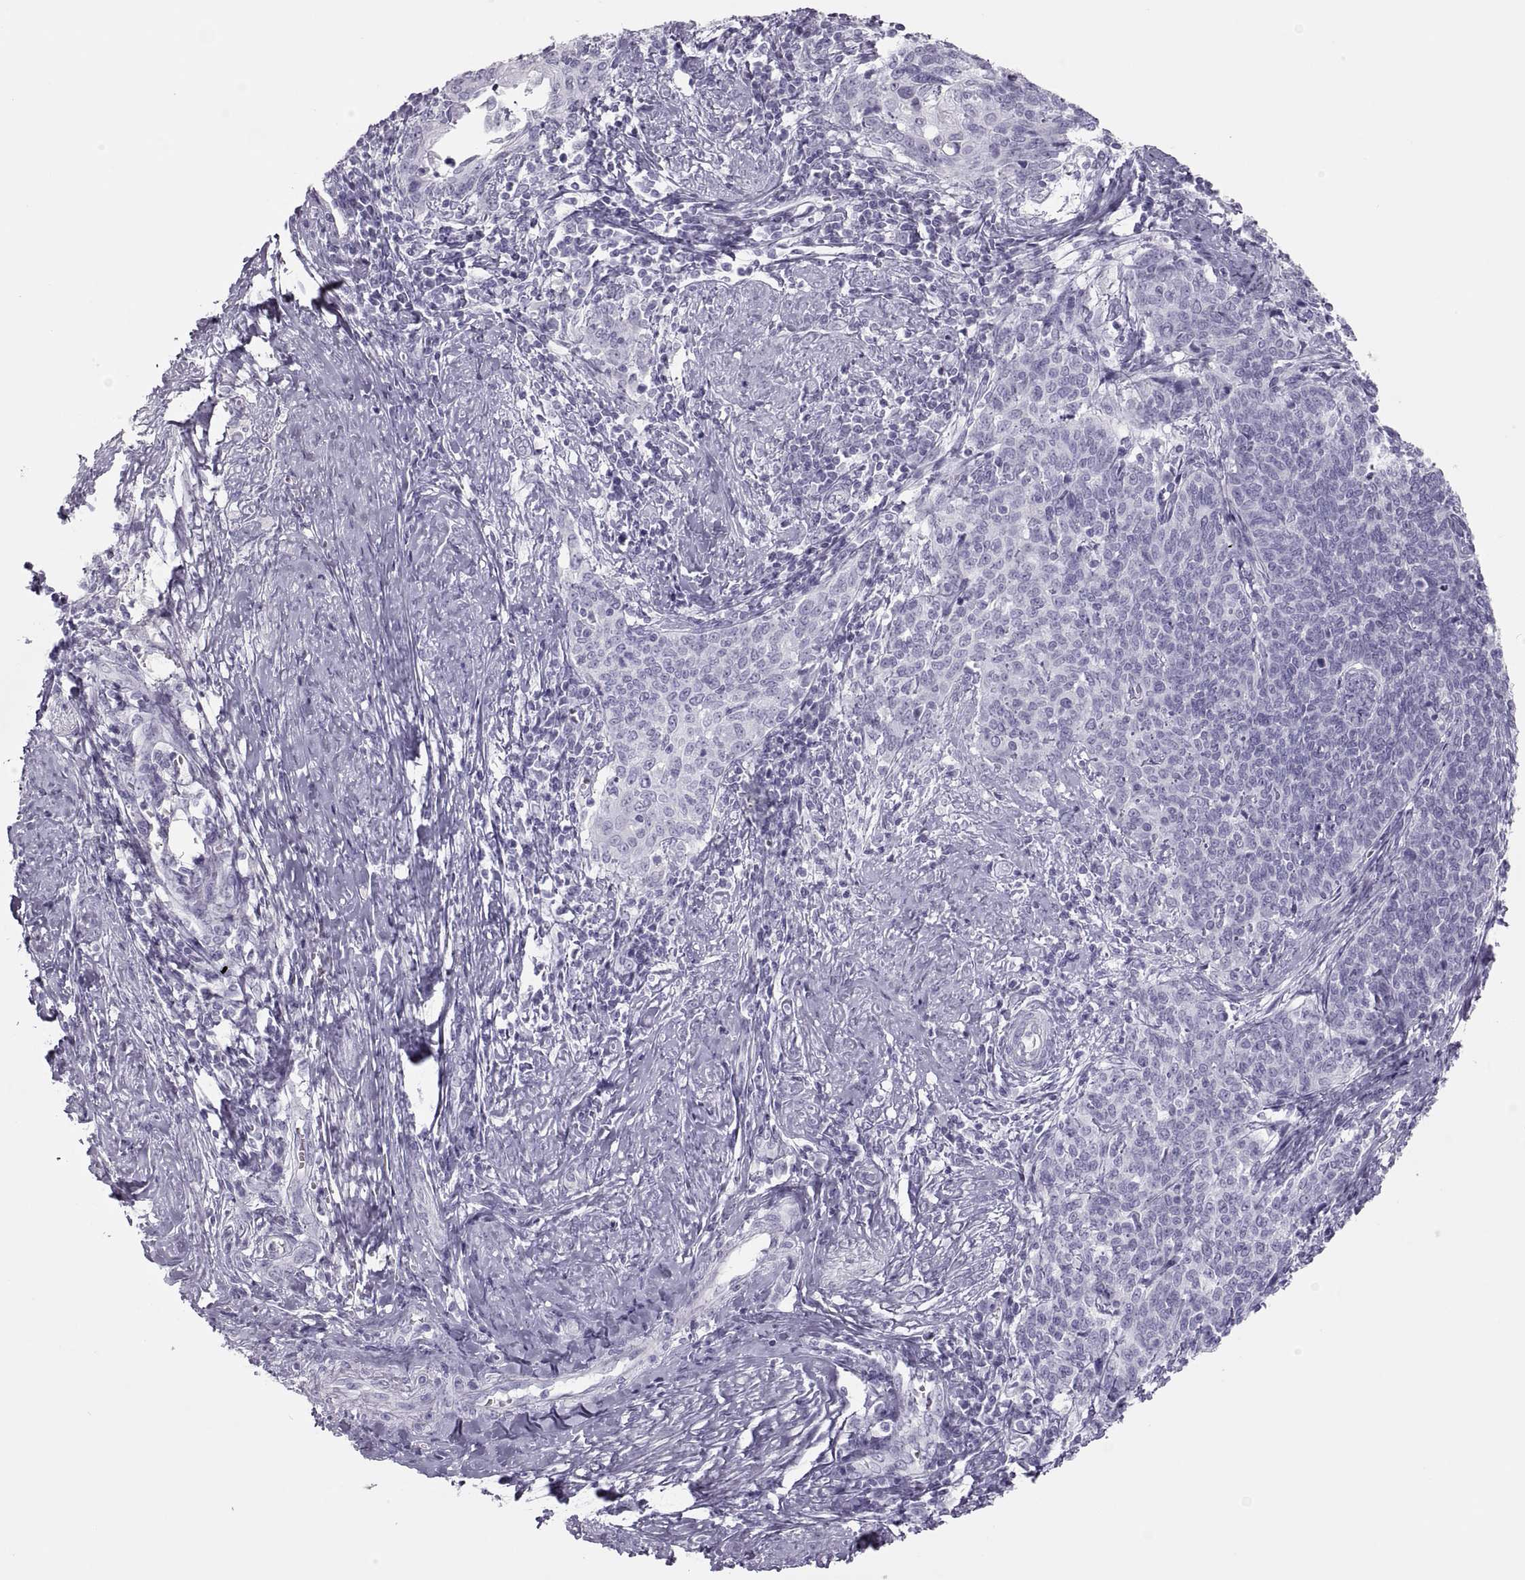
{"staining": {"intensity": "negative", "quantity": "none", "location": "none"}, "tissue": "cervical cancer", "cell_type": "Tumor cells", "image_type": "cancer", "snomed": [{"axis": "morphology", "description": "Squamous cell carcinoma, NOS"}, {"axis": "topography", "description": "Cervix"}], "caption": "Immunohistochemistry (IHC) of cervical cancer (squamous cell carcinoma) shows no staining in tumor cells.", "gene": "SEMG1", "patient": {"sex": "female", "age": 39}}